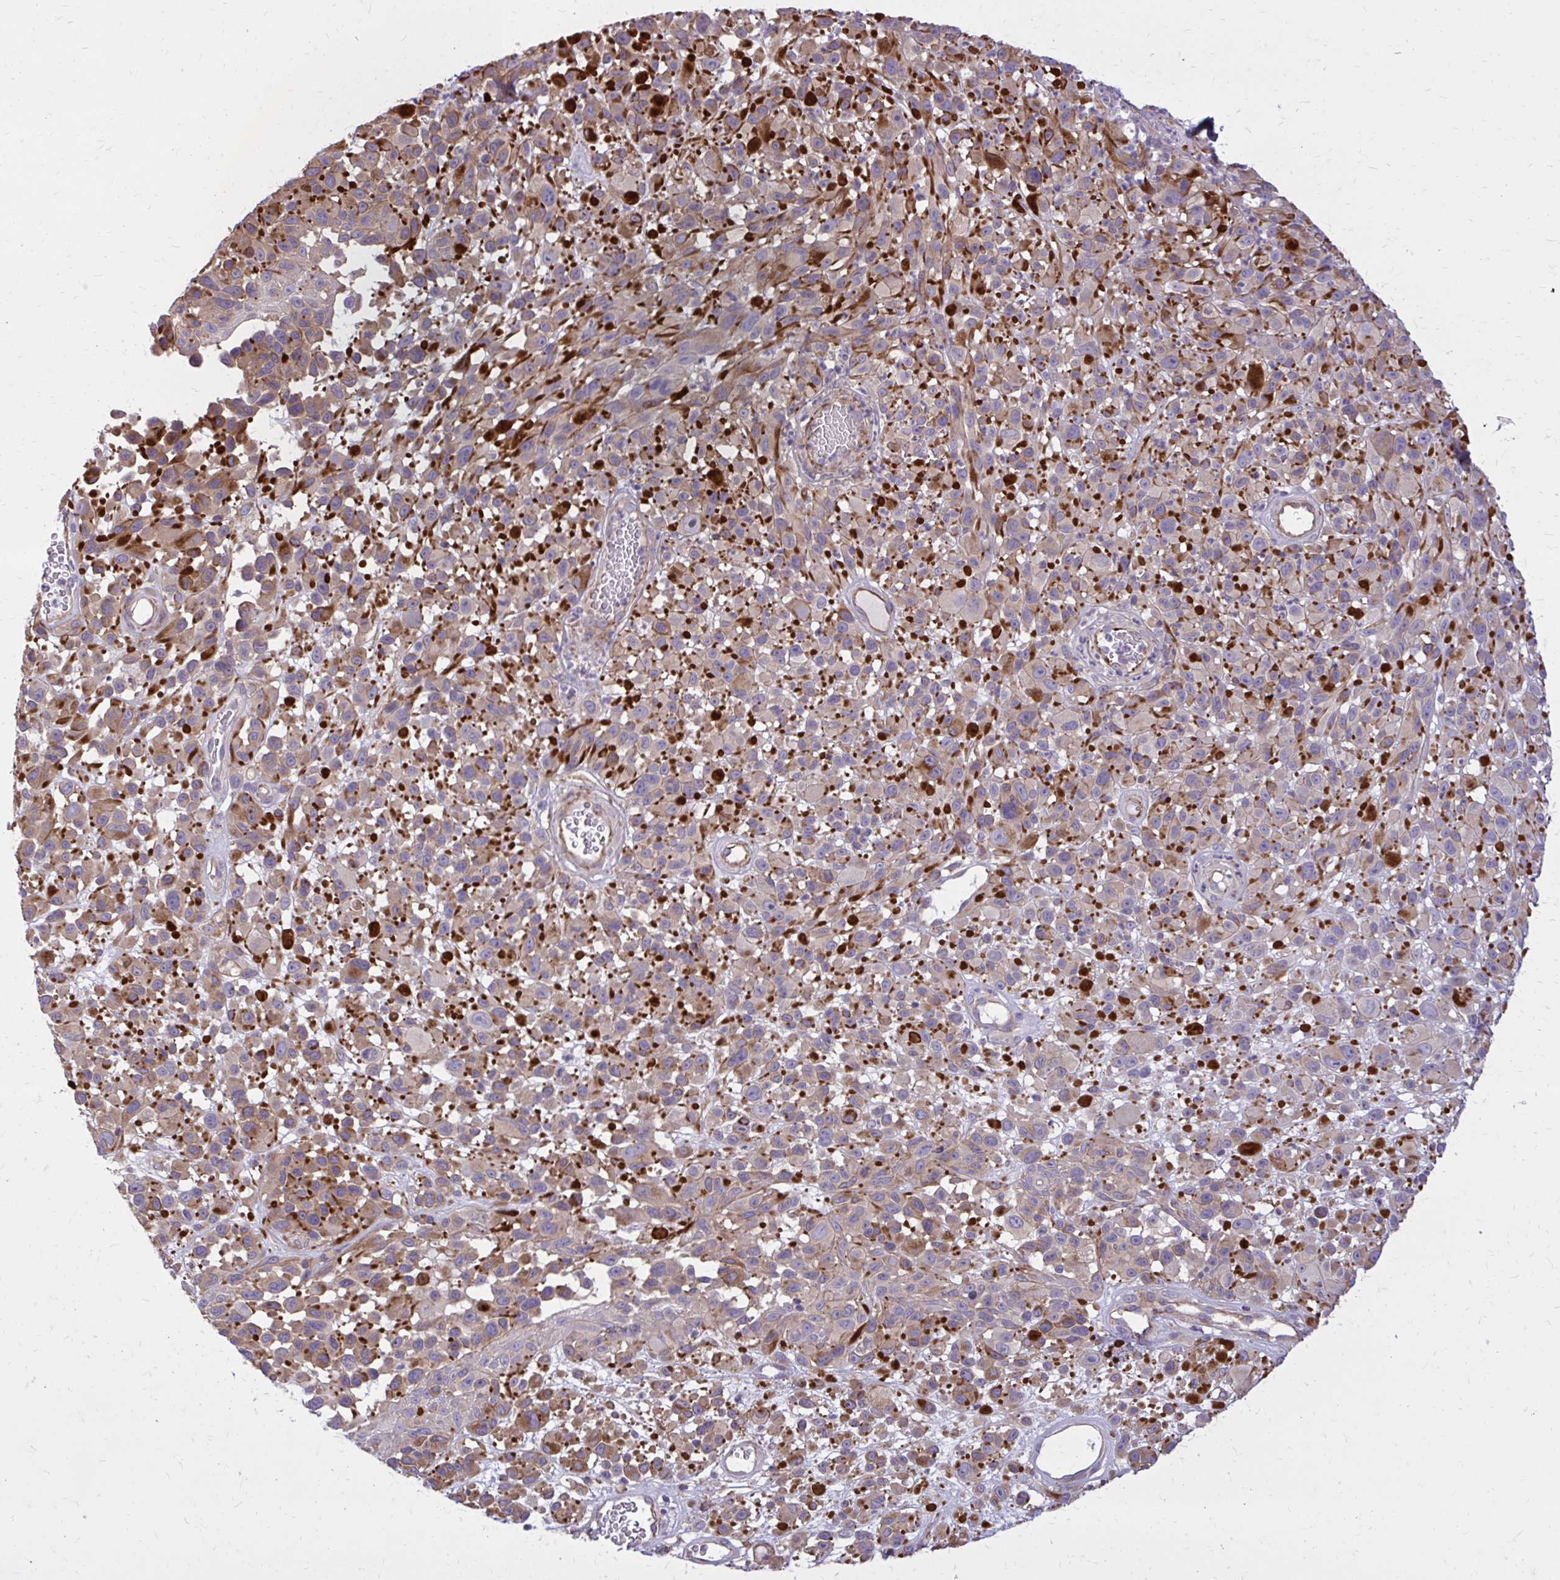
{"staining": {"intensity": "weak", "quantity": "25%-75%", "location": "cytoplasmic/membranous"}, "tissue": "melanoma", "cell_type": "Tumor cells", "image_type": "cancer", "snomed": [{"axis": "morphology", "description": "Malignant melanoma, NOS"}, {"axis": "topography", "description": "Skin"}], "caption": "Malignant melanoma tissue shows weak cytoplasmic/membranous positivity in about 25%-75% of tumor cells", "gene": "FAP", "patient": {"sex": "male", "age": 68}}